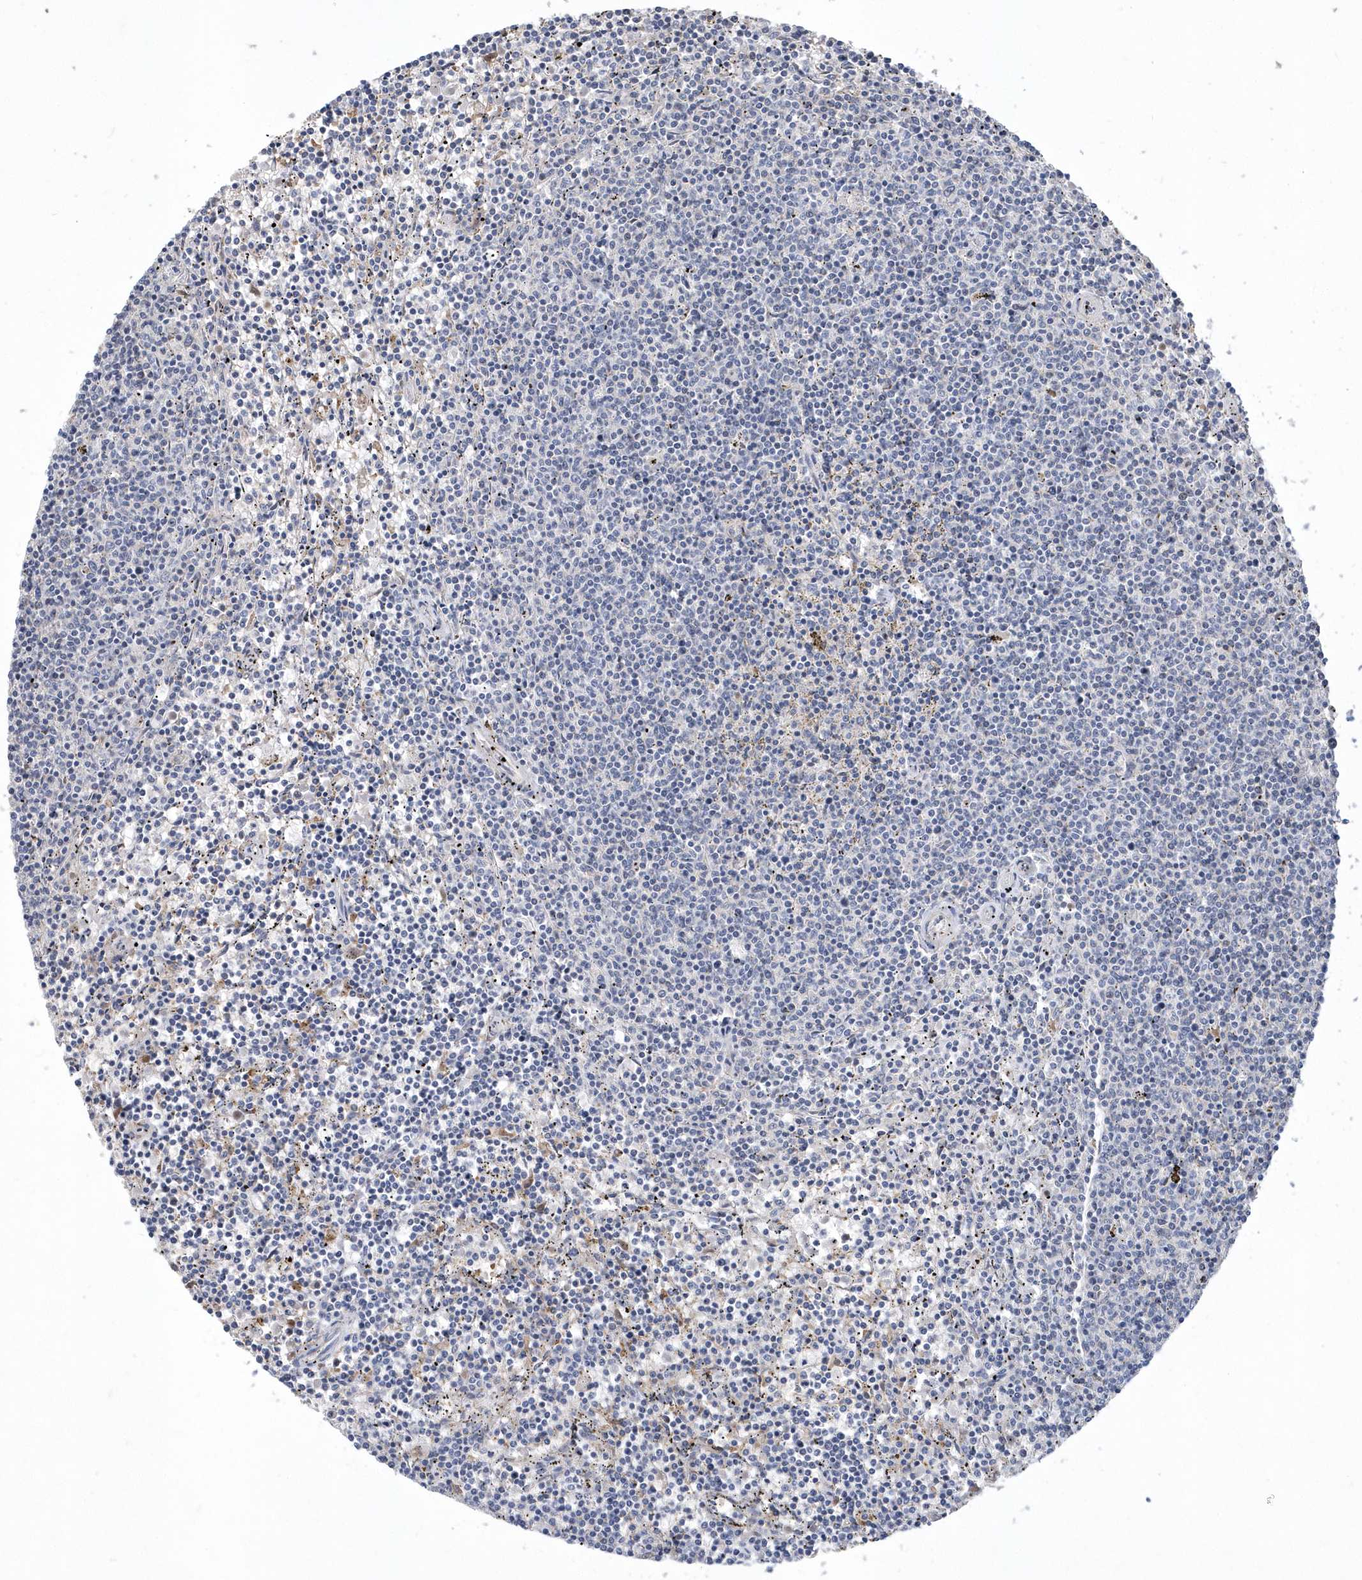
{"staining": {"intensity": "negative", "quantity": "none", "location": "none"}, "tissue": "lymphoma", "cell_type": "Tumor cells", "image_type": "cancer", "snomed": [{"axis": "morphology", "description": "Malignant lymphoma, non-Hodgkin's type, Low grade"}, {"axis": "topography", "description": "Spleen"}], "caption": "This is an IHC photomicrograph of human lymphoma. There is no expression in tumor cells.", "gene": "TSPEAR", "patient": {"sex": "female", "age": 50}}